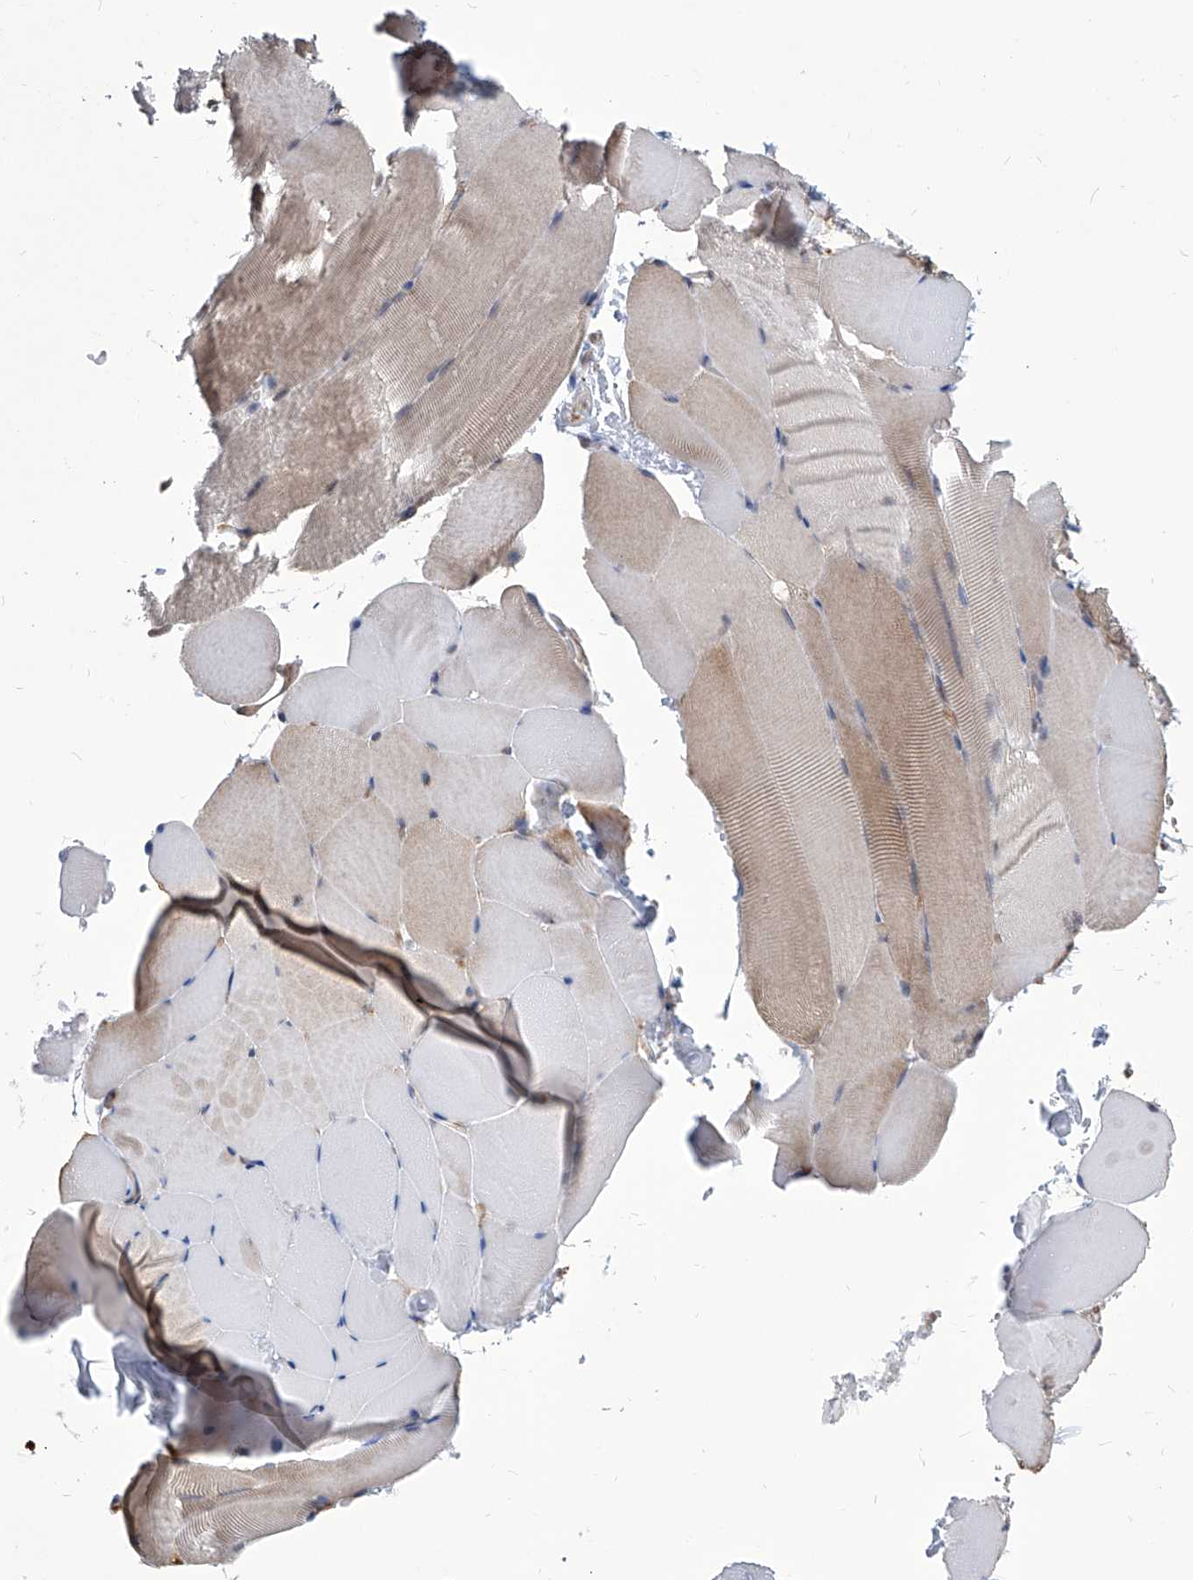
{"staining": {"intensity": "weak", "quantity": "<25%", "location": "cytoplasmic/membranous"}, "tissue": "skeletal muscle", "cell_type": "Myocytes", "image_type": "normal", "snomed": [{"axis": "morphology", "description": "Normal tissue, NOS"}, {"axis": "topography", "description": "Skeletal muscle"}, {"axis": "topography", "description": "Parathyroid gland"}], "caption": "This is an immunohistochemistry (IHC) image of benign human skeletal muscle. There is no positivity in myocytes.", "gene": "PSMB1", "patient": {"sex": "female", "age": 37}}